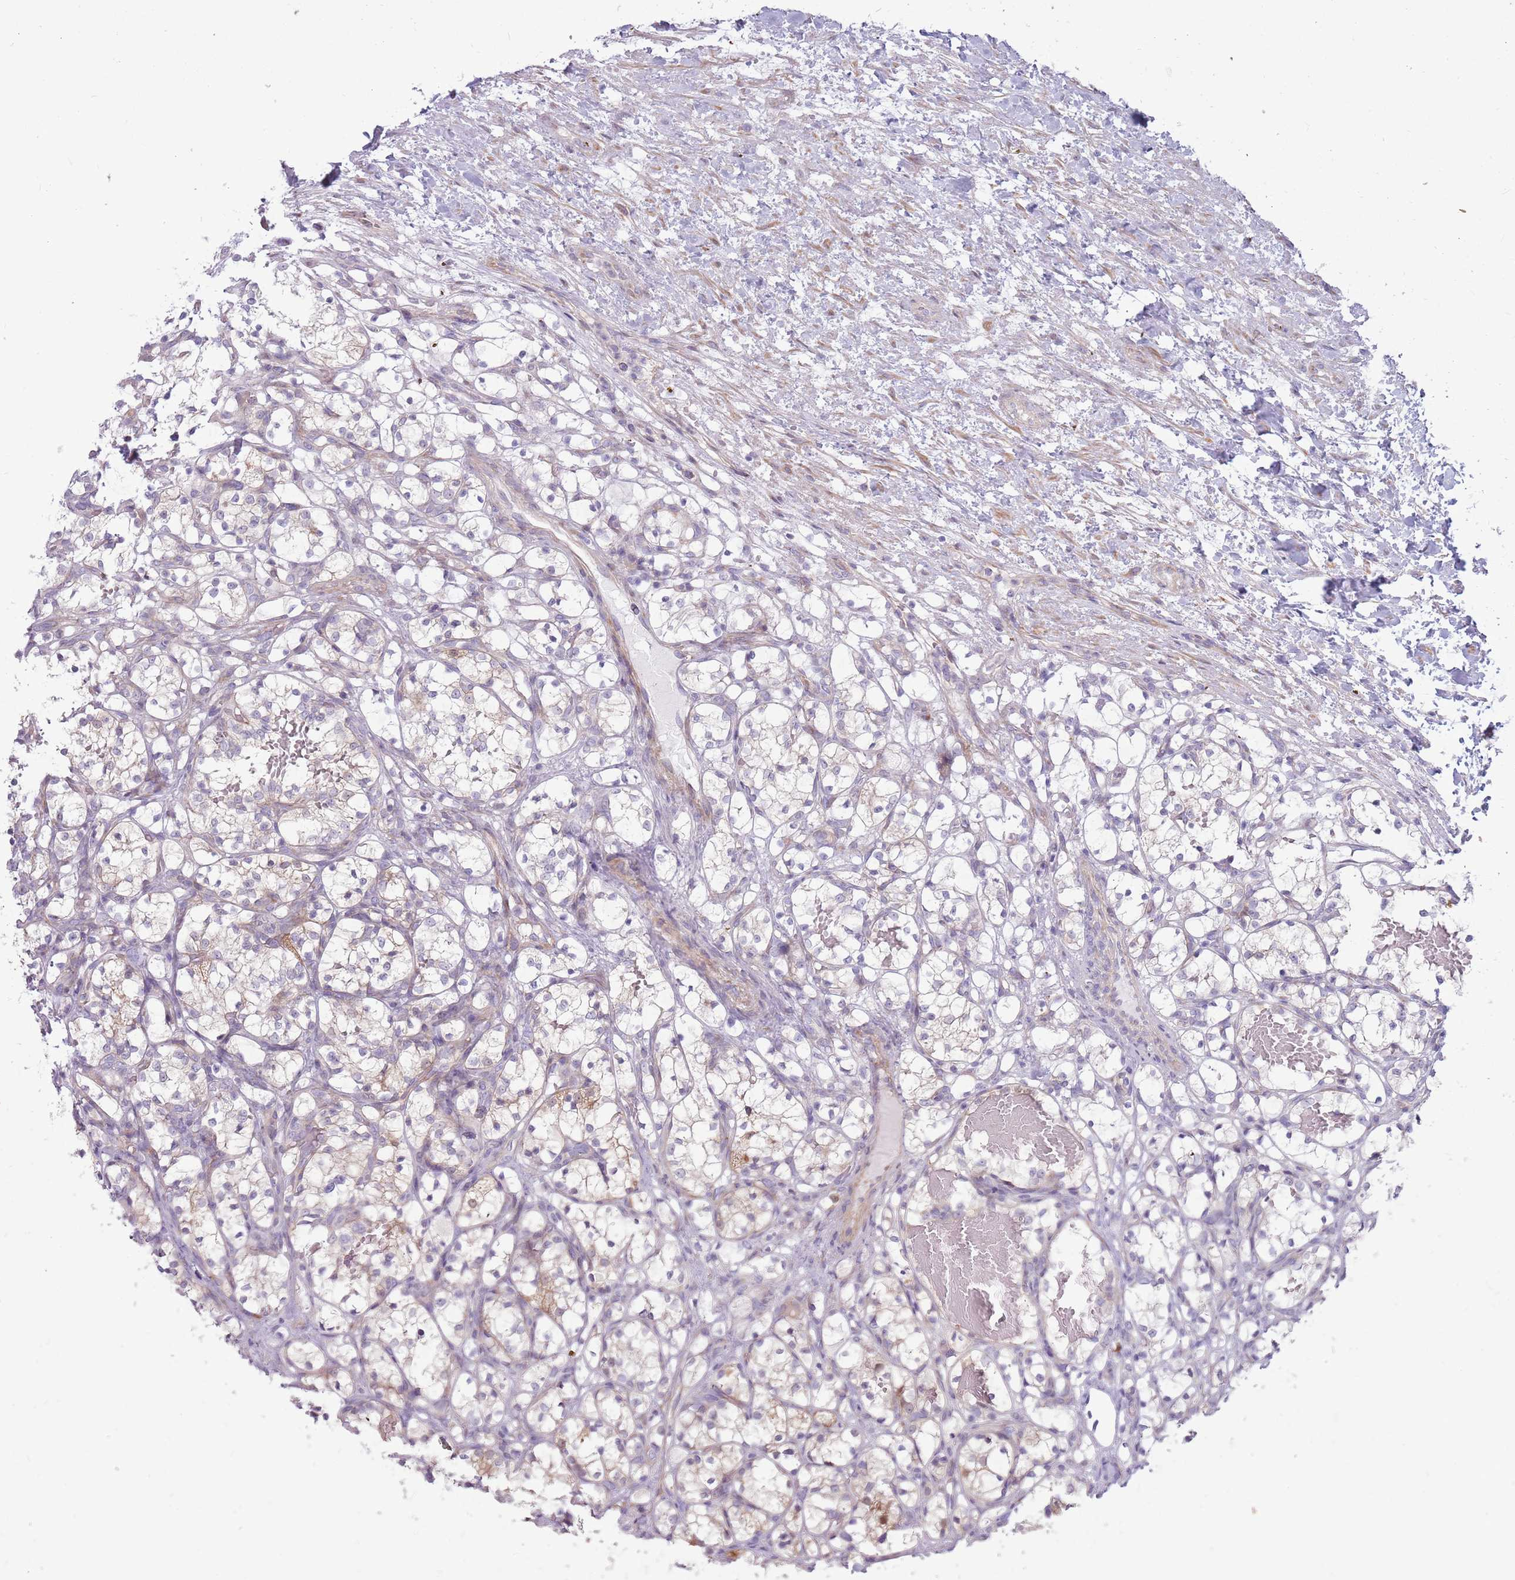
{"staining": {"intensity": "negative", "quantity": "none", "location": "none"}, "tissue": "renal cancer", "cell_type": "Tumor cells", "image_type": "cancer", "snomed": [{"axis": "morphology", "description": "Adenocarcinoma, NOS"}, {"axis": "topography", "description": "Kidney"}], "caption": "High magnification brightfield microscopy of adenocarcinoma (renal) stained with DAB (brown) and counterstained with hematoxylin (blue): tumor cells show no significant expression. The staining is performed using DAB brown chromogen with nuclei counter-stained in using hematoxylin.", "gene": "CCDC150", "patient": {"sex": "female", "age": 69}}